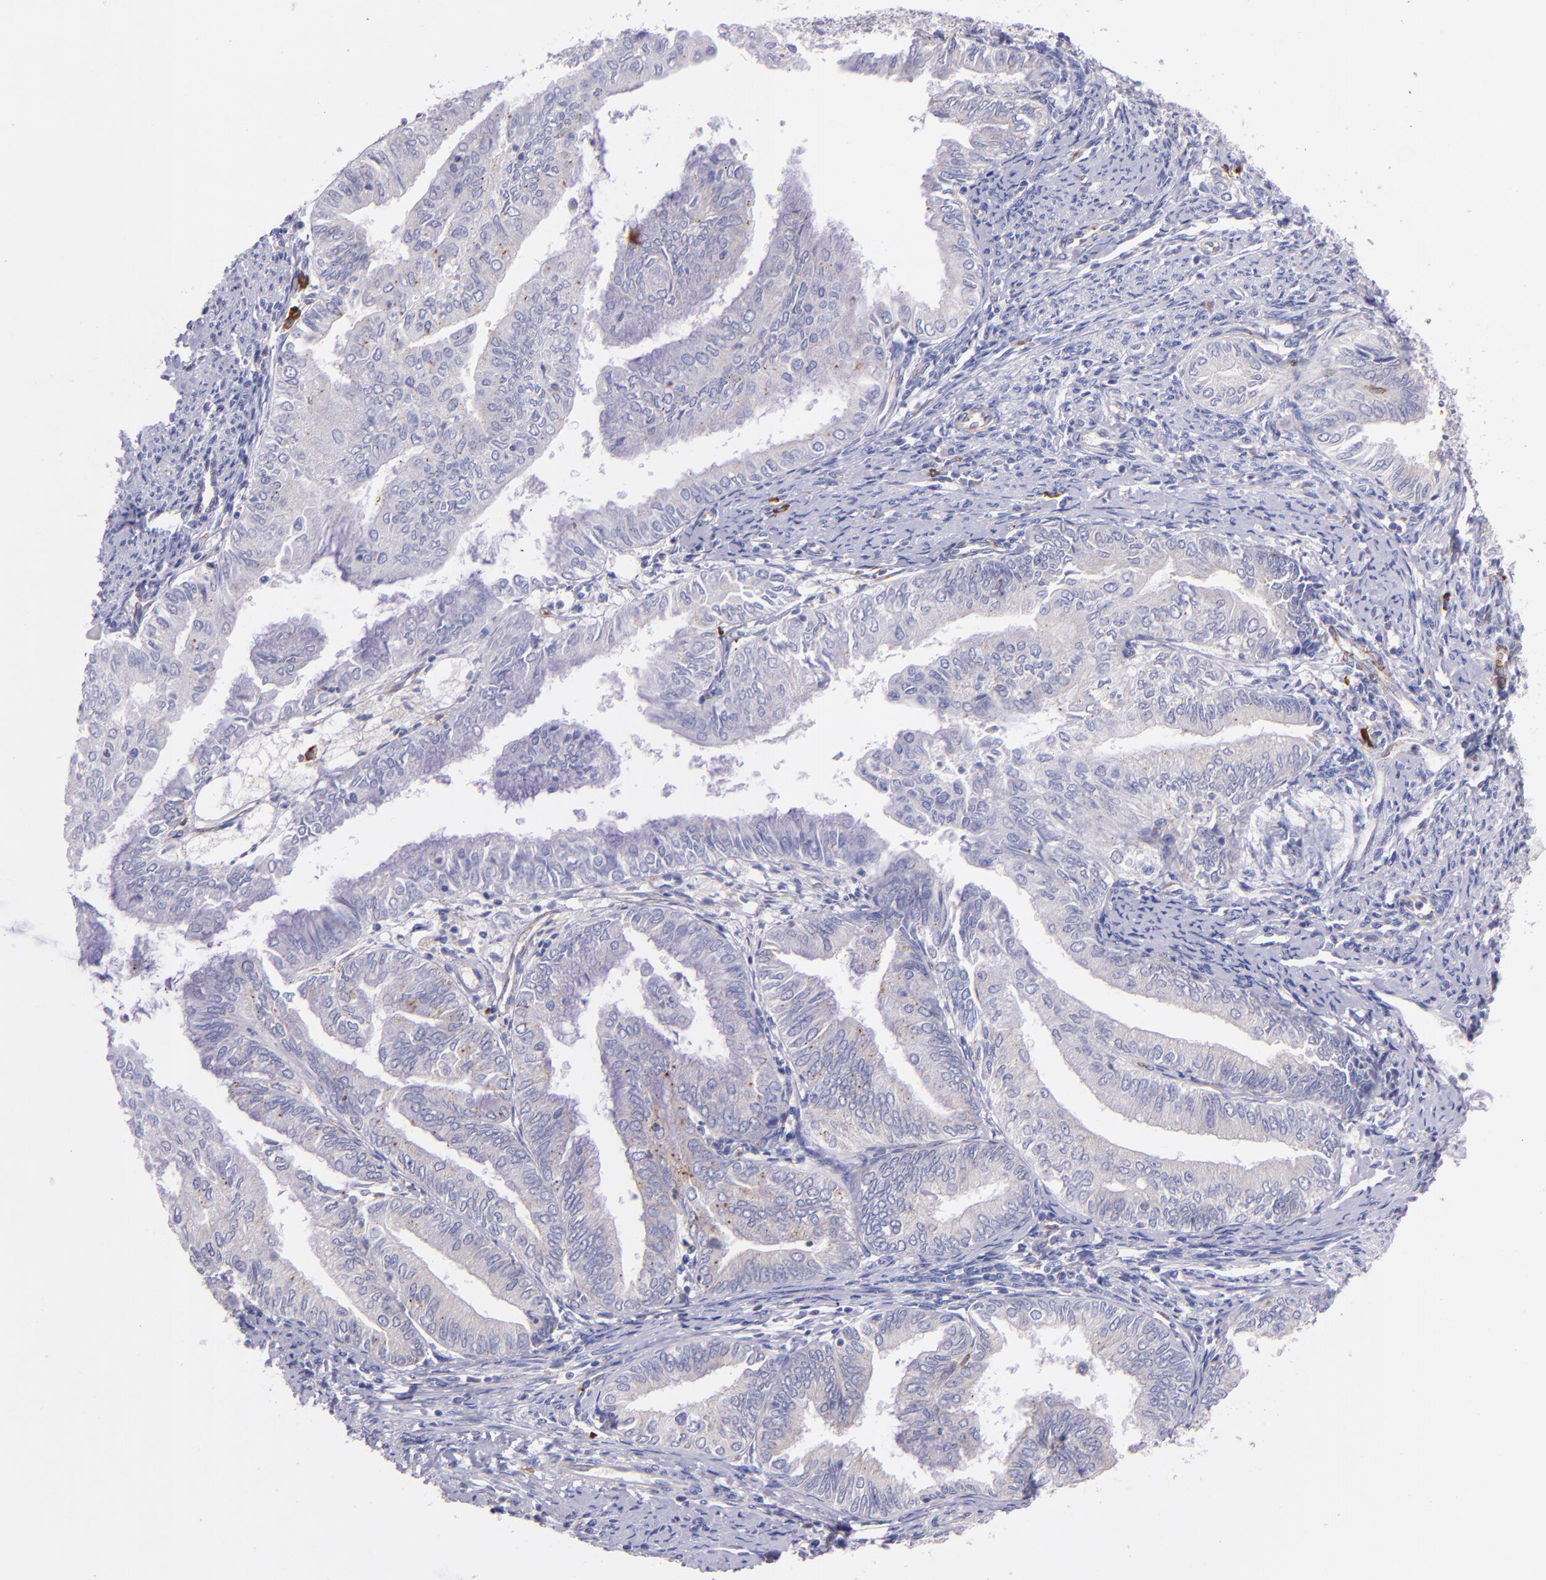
{"staining": {"intensity": "negative", "quantity": "none", "location": "none"}, "tissue": "endometrial cancer", "cell_type": "Tumor cells", "image_type": "cancer", "snomed": [{"axis": "morphology", "description": "Adenocarcinoma, NOS"}, {"axis": "topography", "description": "Endometrium"}], "caption": "Tumor cells show no significant expression in endometrial cancer.", "gene": "RET", "patient": {"sex": "female", "age": 66}}